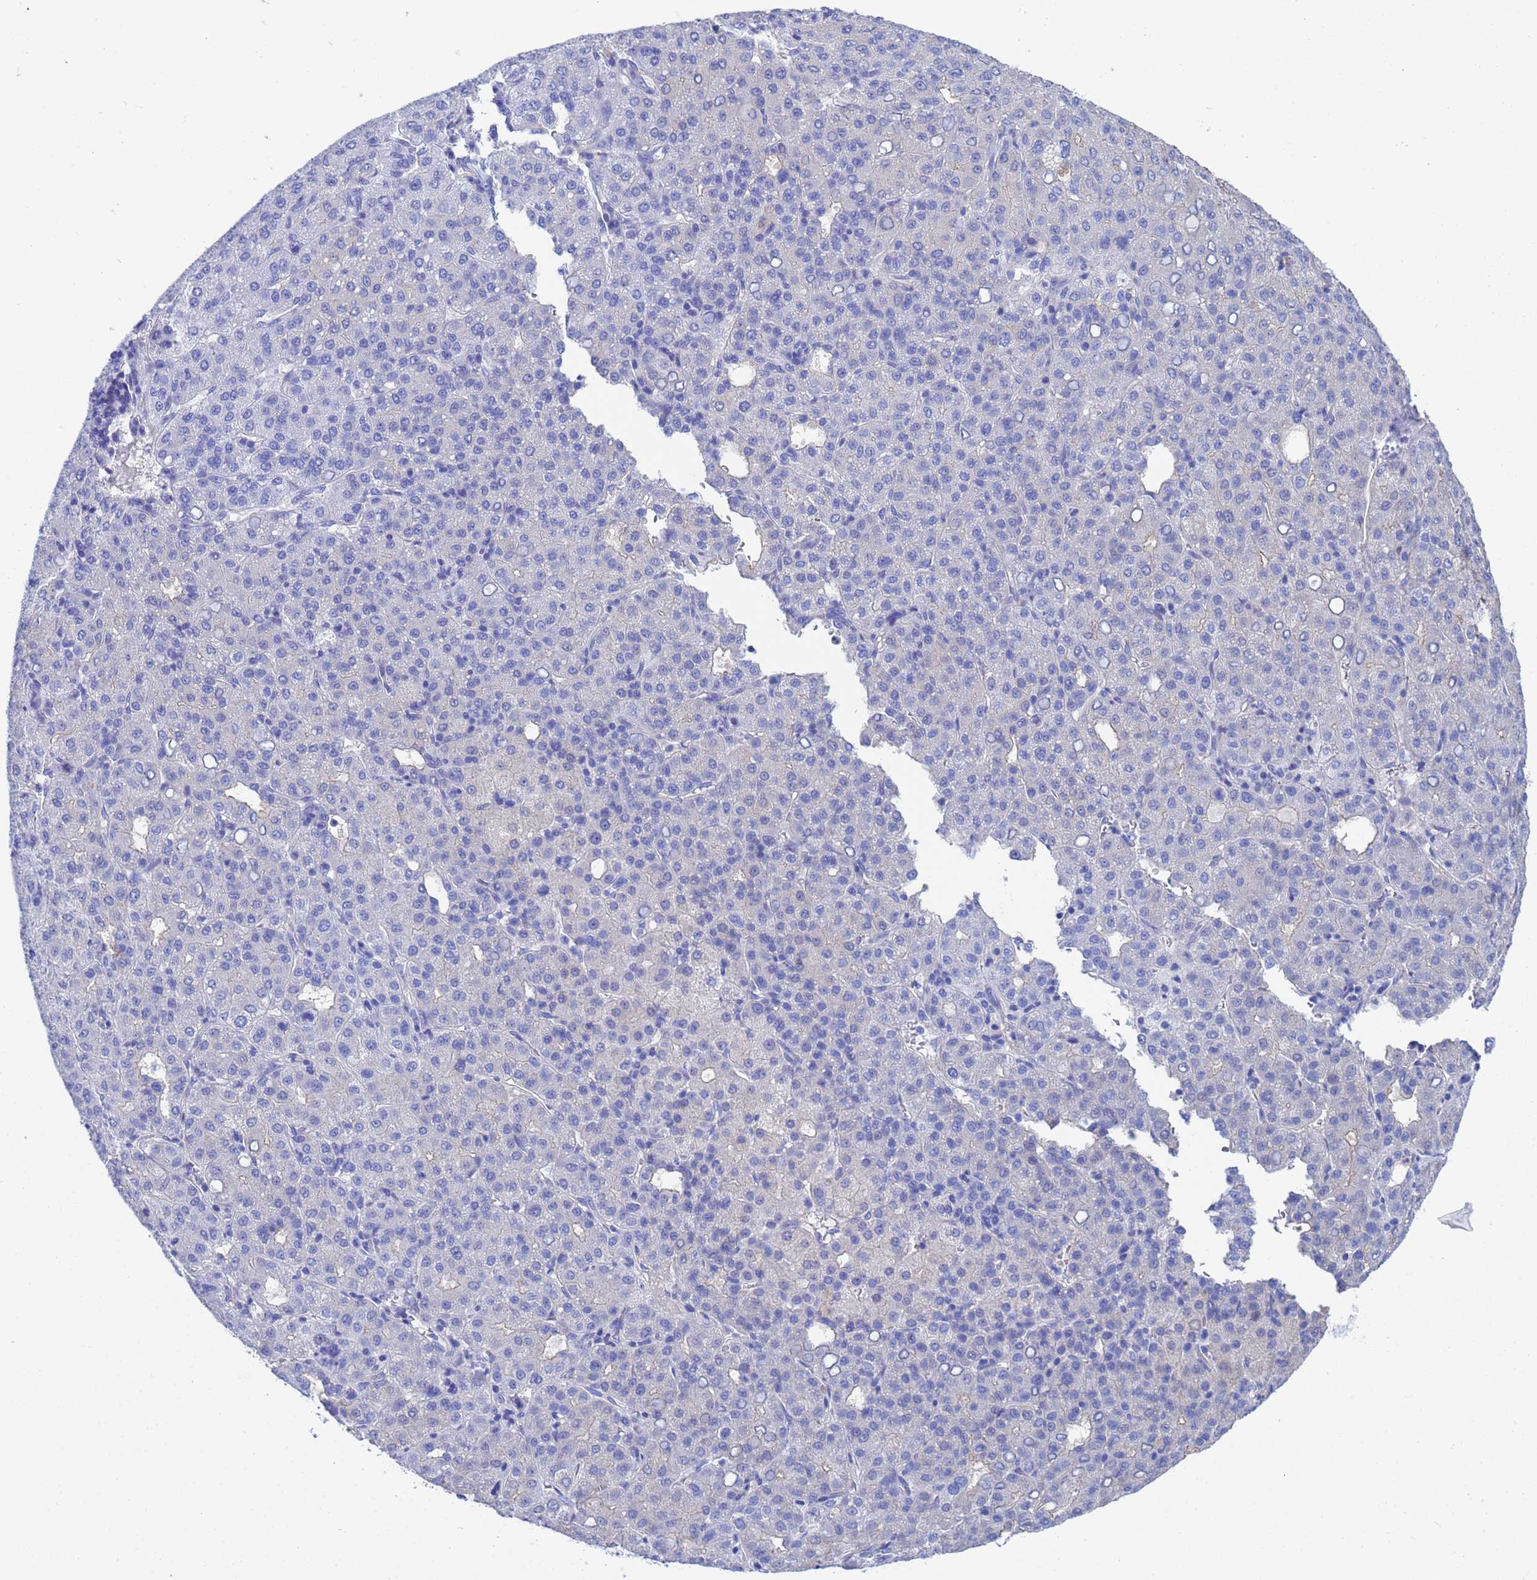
{"staining": {"intensity": "negative", "quantity": "none", "location": "none"}, "tissue": "liver cancer", "cell_type": "Tumor cells", "image_type": "cancer", "snomed": [{"axis": "morphology", "description": "Carcinoma, Hepatocellular, NOS"}, {"axis": "topography", "description": "Liver"}], "caption": "Tumor cells show no significant positivity in liver cancer (hepatocellular carcinoma). (DAB (3,3'-diaminobenzidine) immunohistochemistry (IHC) visualized using brightfield microscopy, high magnification).", "gene": "CST4", "patient": {"sex": "male", "age": 65}}